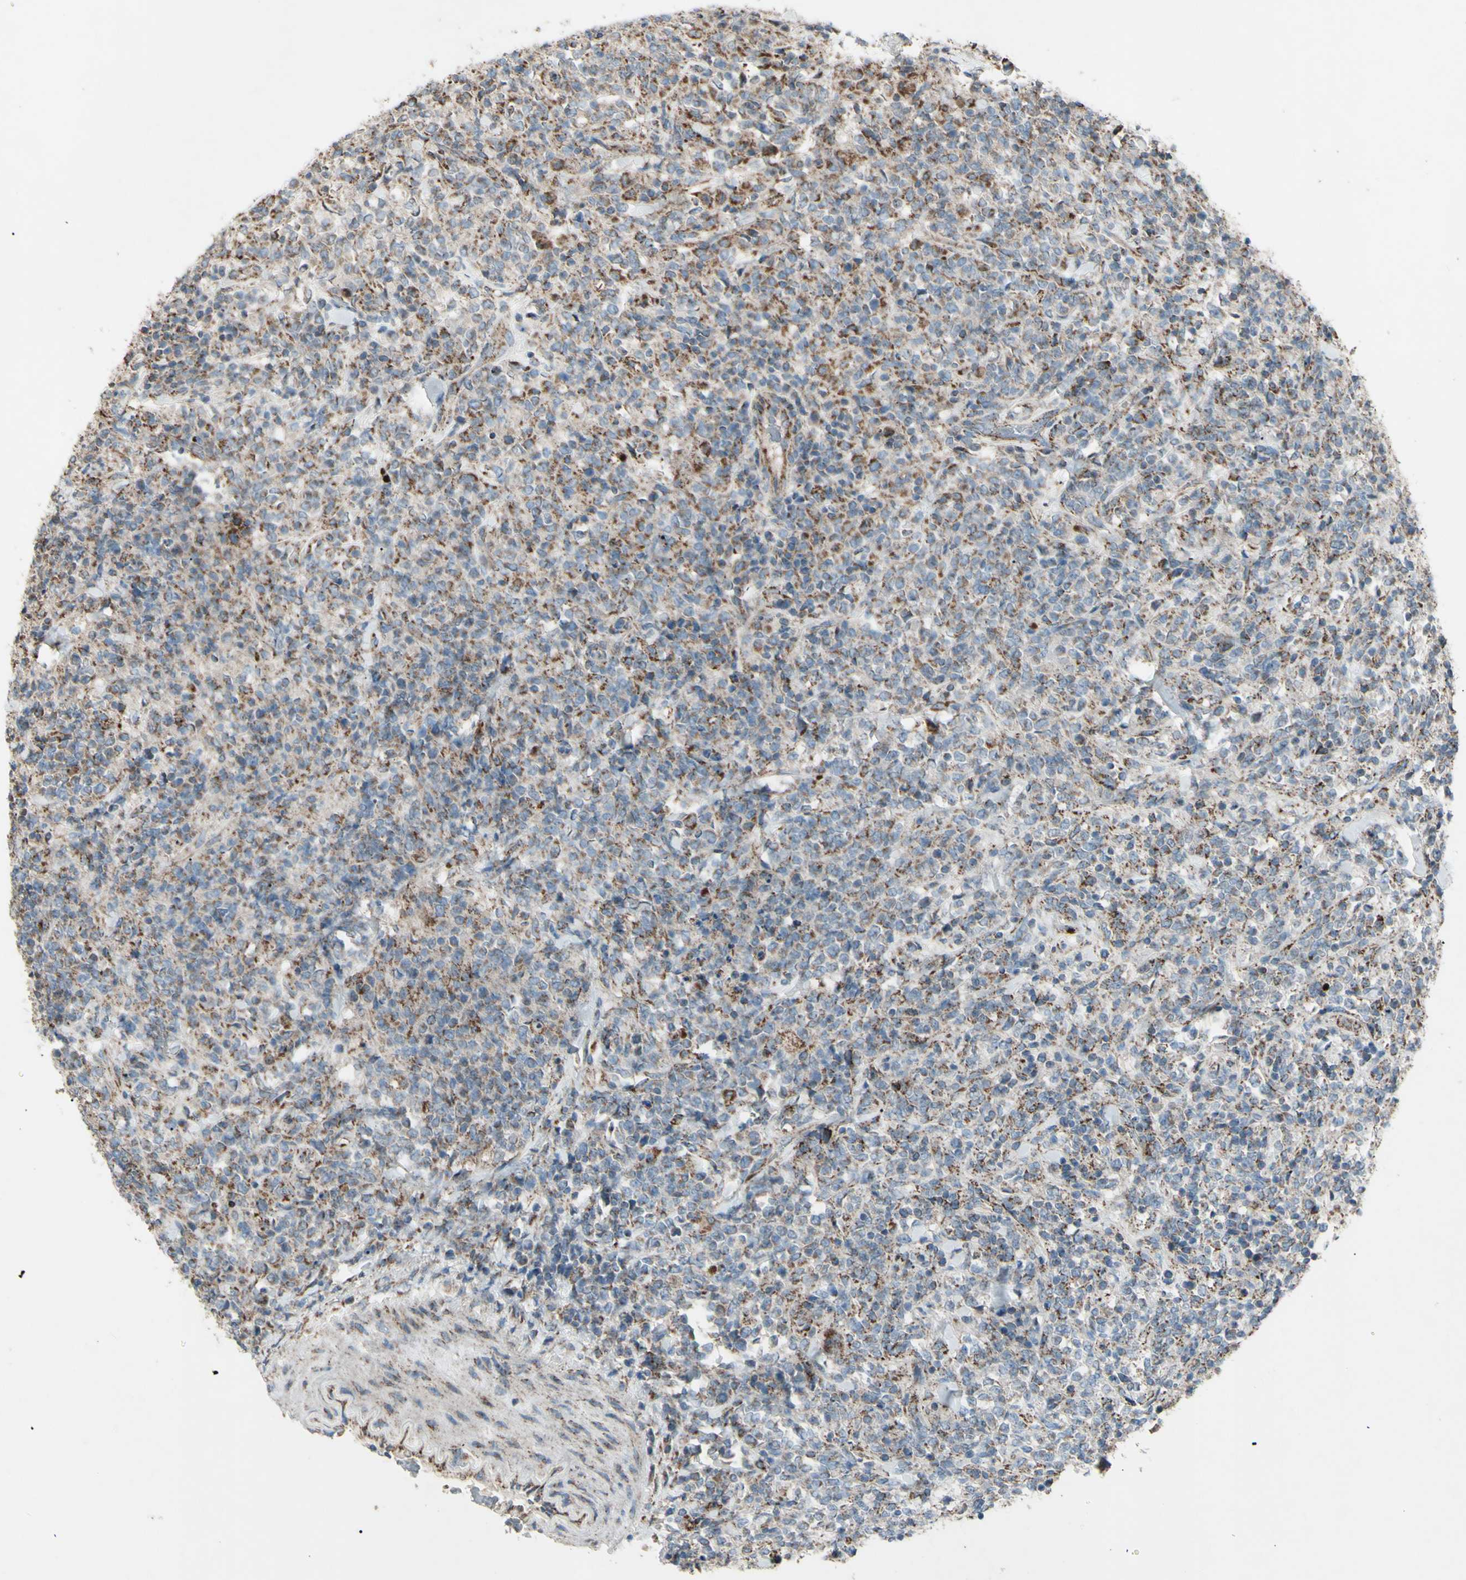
{"staining": {"intensity": "moderate", "quantity": ">75%", "location": "cytoplasmic/membranous"}, "tissue": "lymphoma", "cell_type": "Tumor cells", "image_type": "cancer", "snomed": [{"axis": "morphology", "description": "Malignant lymphoma, non-Hodgkin's type, High grade"}, {"axis": "topography", "description": "Soft tissue"}], "caption": "Protein staining by immunohistochemistry (IHC) demonstrates moderate cytoplasmic/membranous staining in approximately >75% of tumor cells in lymphoma.", "gene": "RHOT1", "patient": {"sex": "male", "age": 18}}